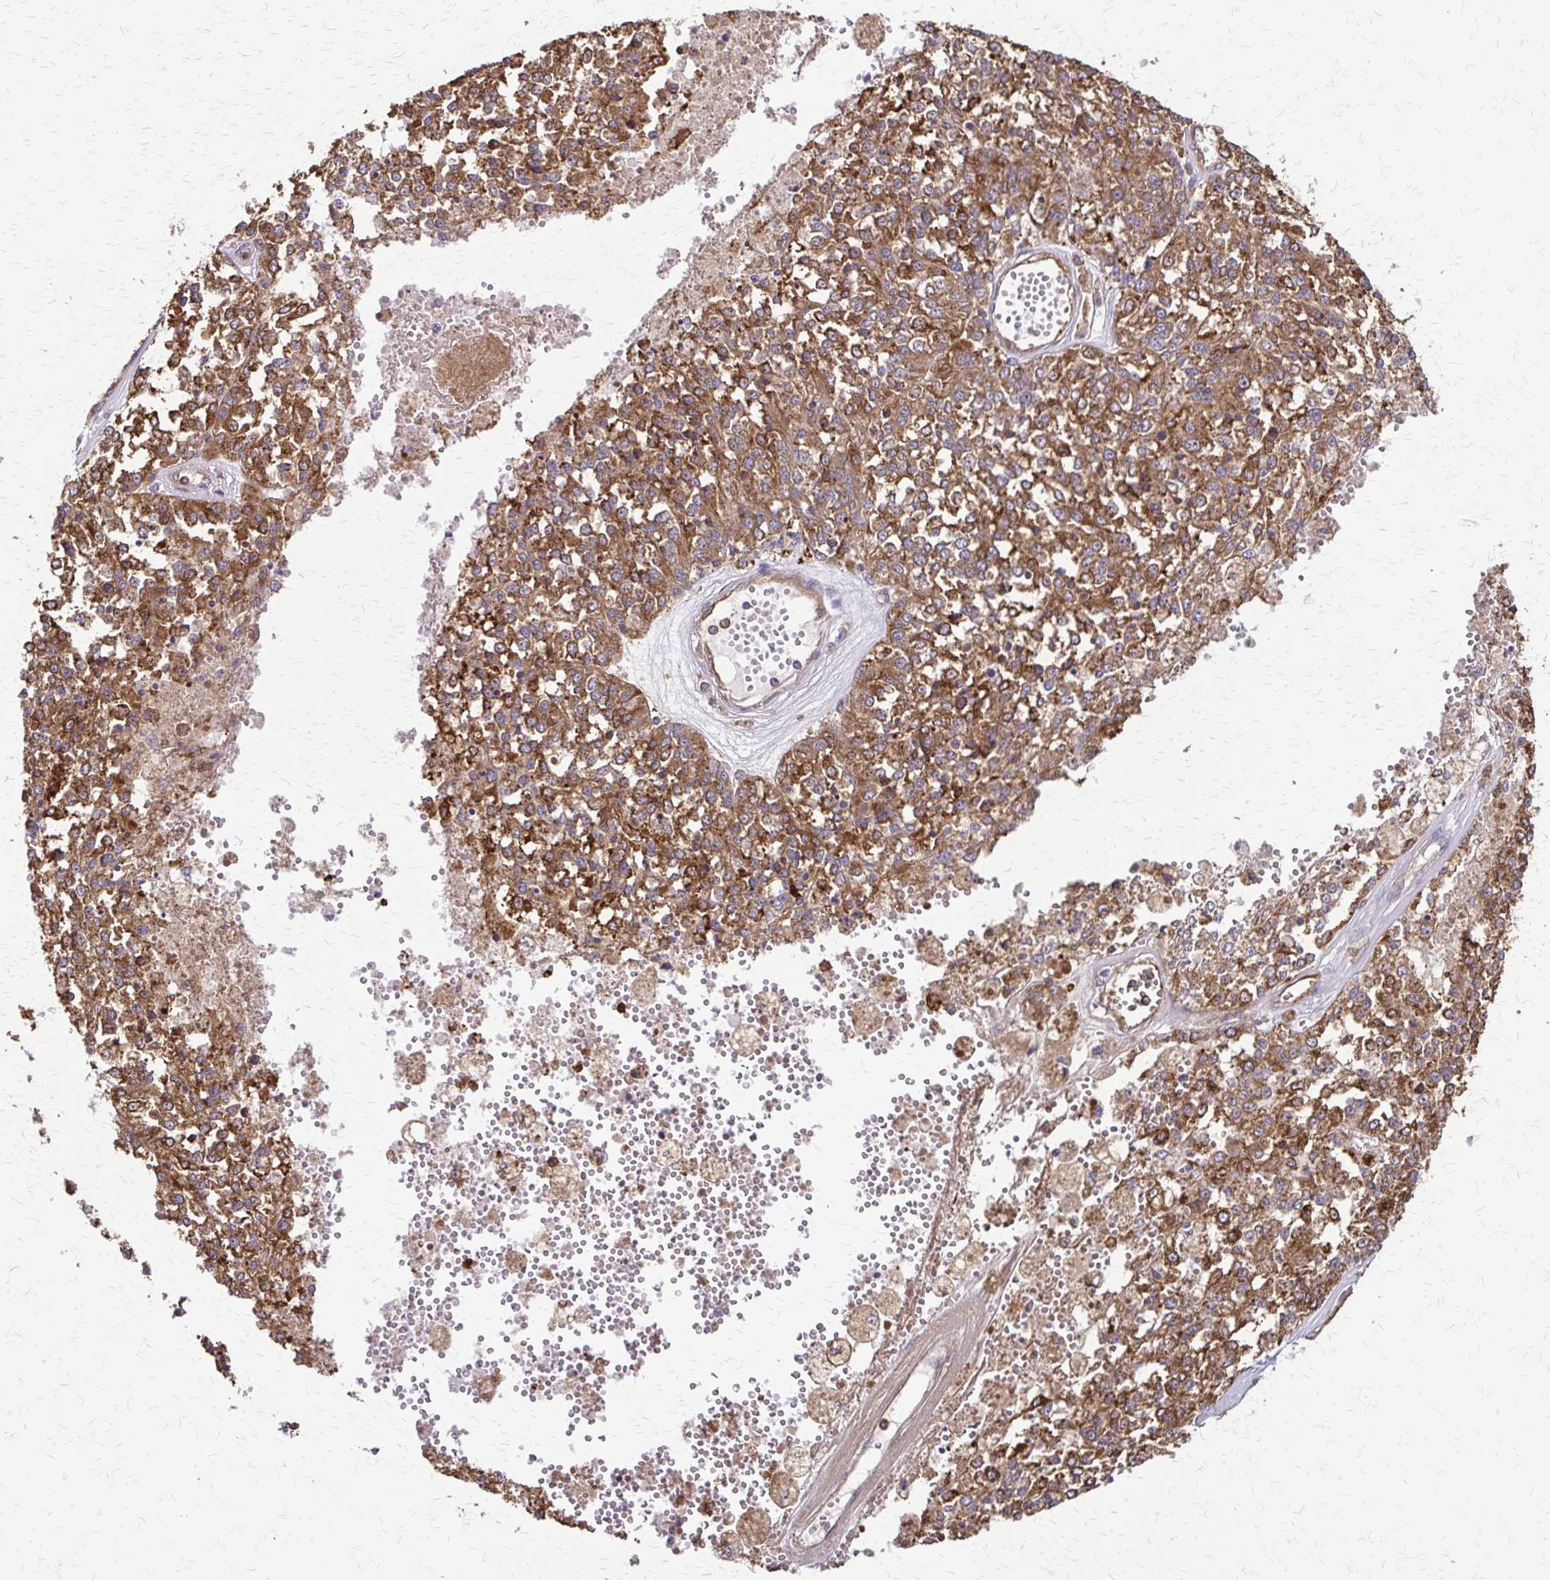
{"staining": {"intensity": "moderate", "quantity": ">75%", "location": "cytoplasmic/membranous"}, "tissue": "melanoma", "cell_type": "Tumor cells", "image_type": "cancer", "snomed": [{"axis": "morphology", "description": "Malignant melanoma, Metastatic site"}, {"axis": "topography", "description": "Lymph node"}], "caption": "Brown immunohistochemical staining in melanoma reveals moderate cytoplasmic/membranous expression in about >75% of tumor cells. Using DAB (3,3'-diaminobenzidine) (brown) and hematoxylin (blue) stains, captured at high magnification using brightfield microscopy.", "gene": "EEF2", "patient": {"sex": "female", "age": 64}}